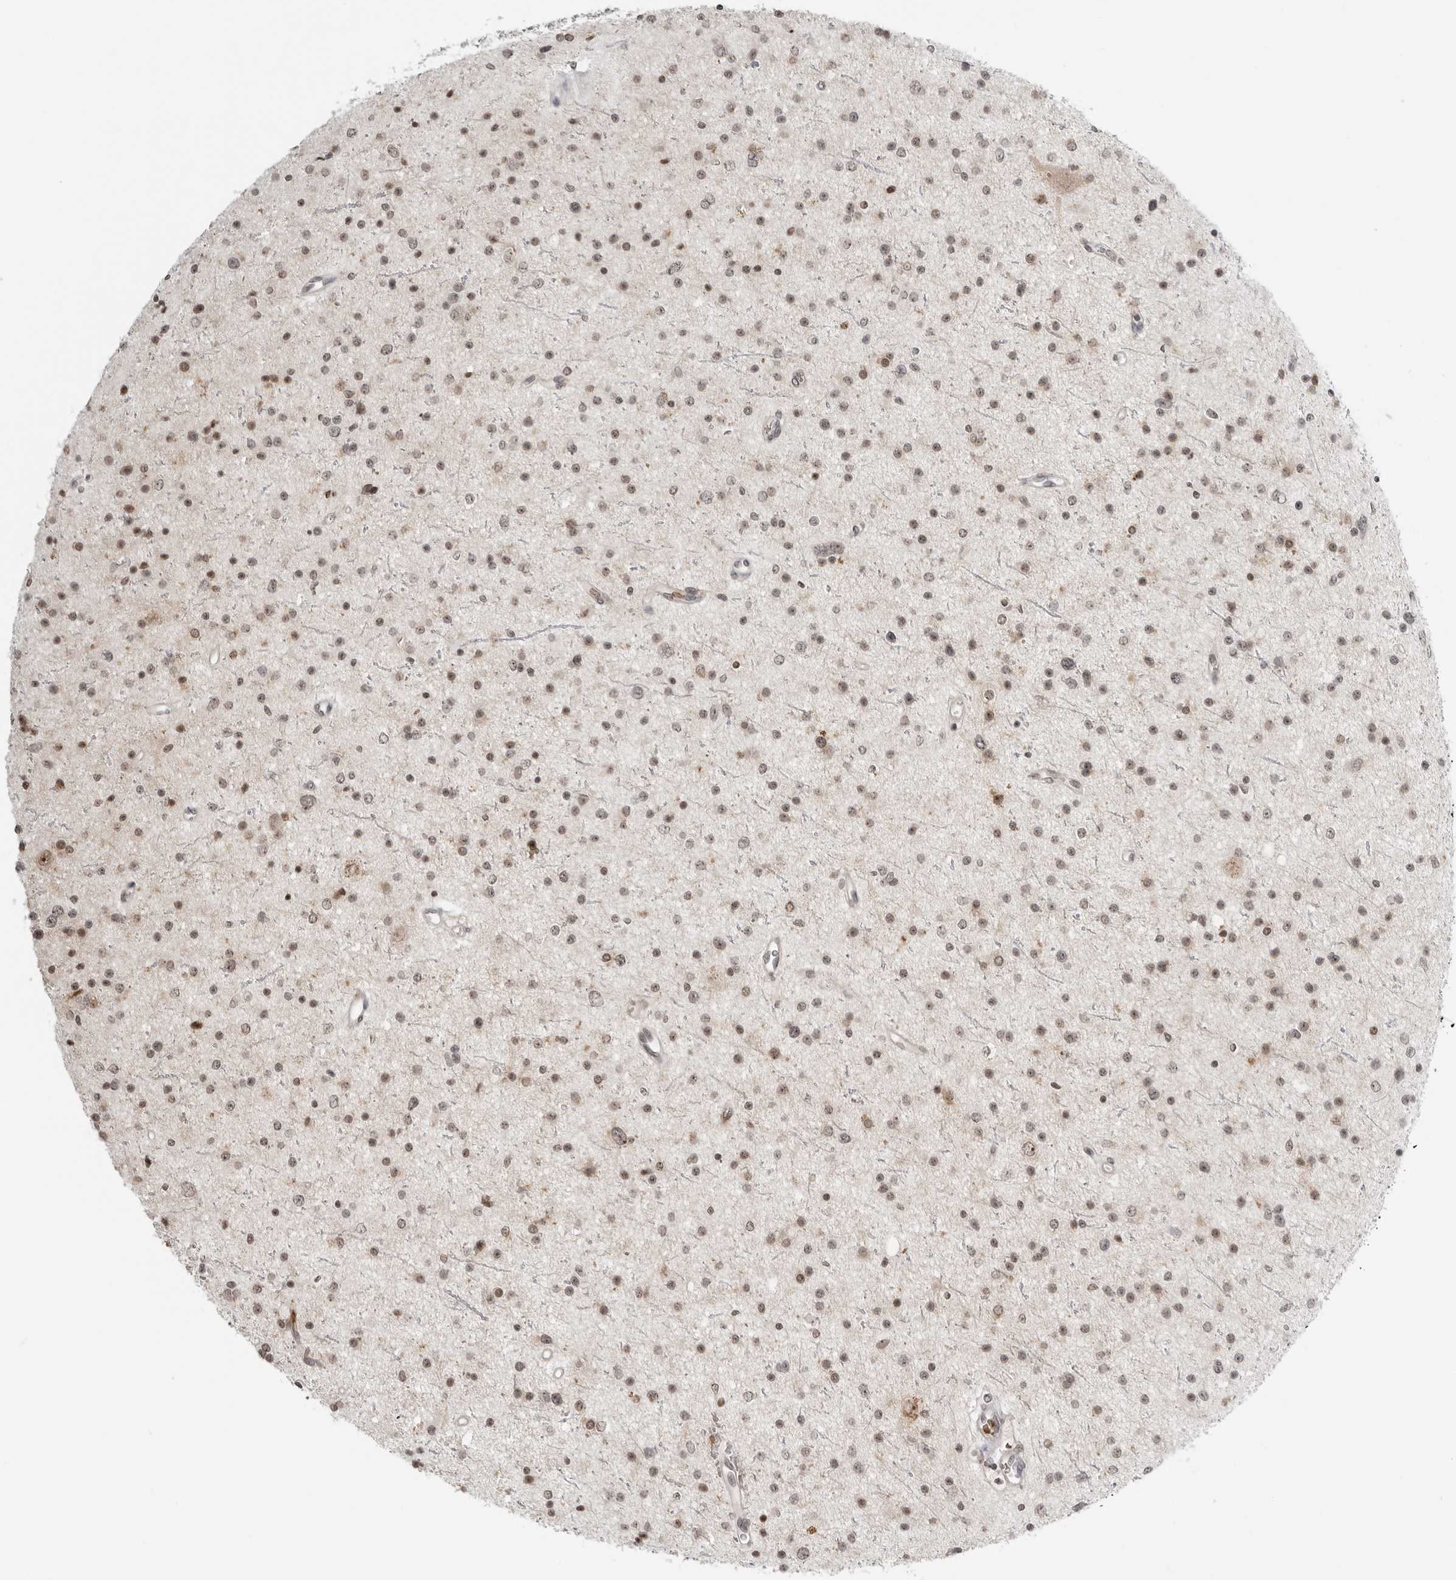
{"staining": {"intensity": "weak", "quantity": ">75%", "location": "nuclear"}, "tissue": "glioma", "cell_type": "Tumor cells", "image_type": "cancer", "snomed": [{"axis": "morphology", "description": "Glioma, malignant, Low grade"}, {"axis": "topography", "description": "Brain"}], "caption": "Glioma stained with a protein marker exhibits weak staining in tumor cells.", "gene": "SUGCT", "patient": {"sex": "female", "age": 37}}